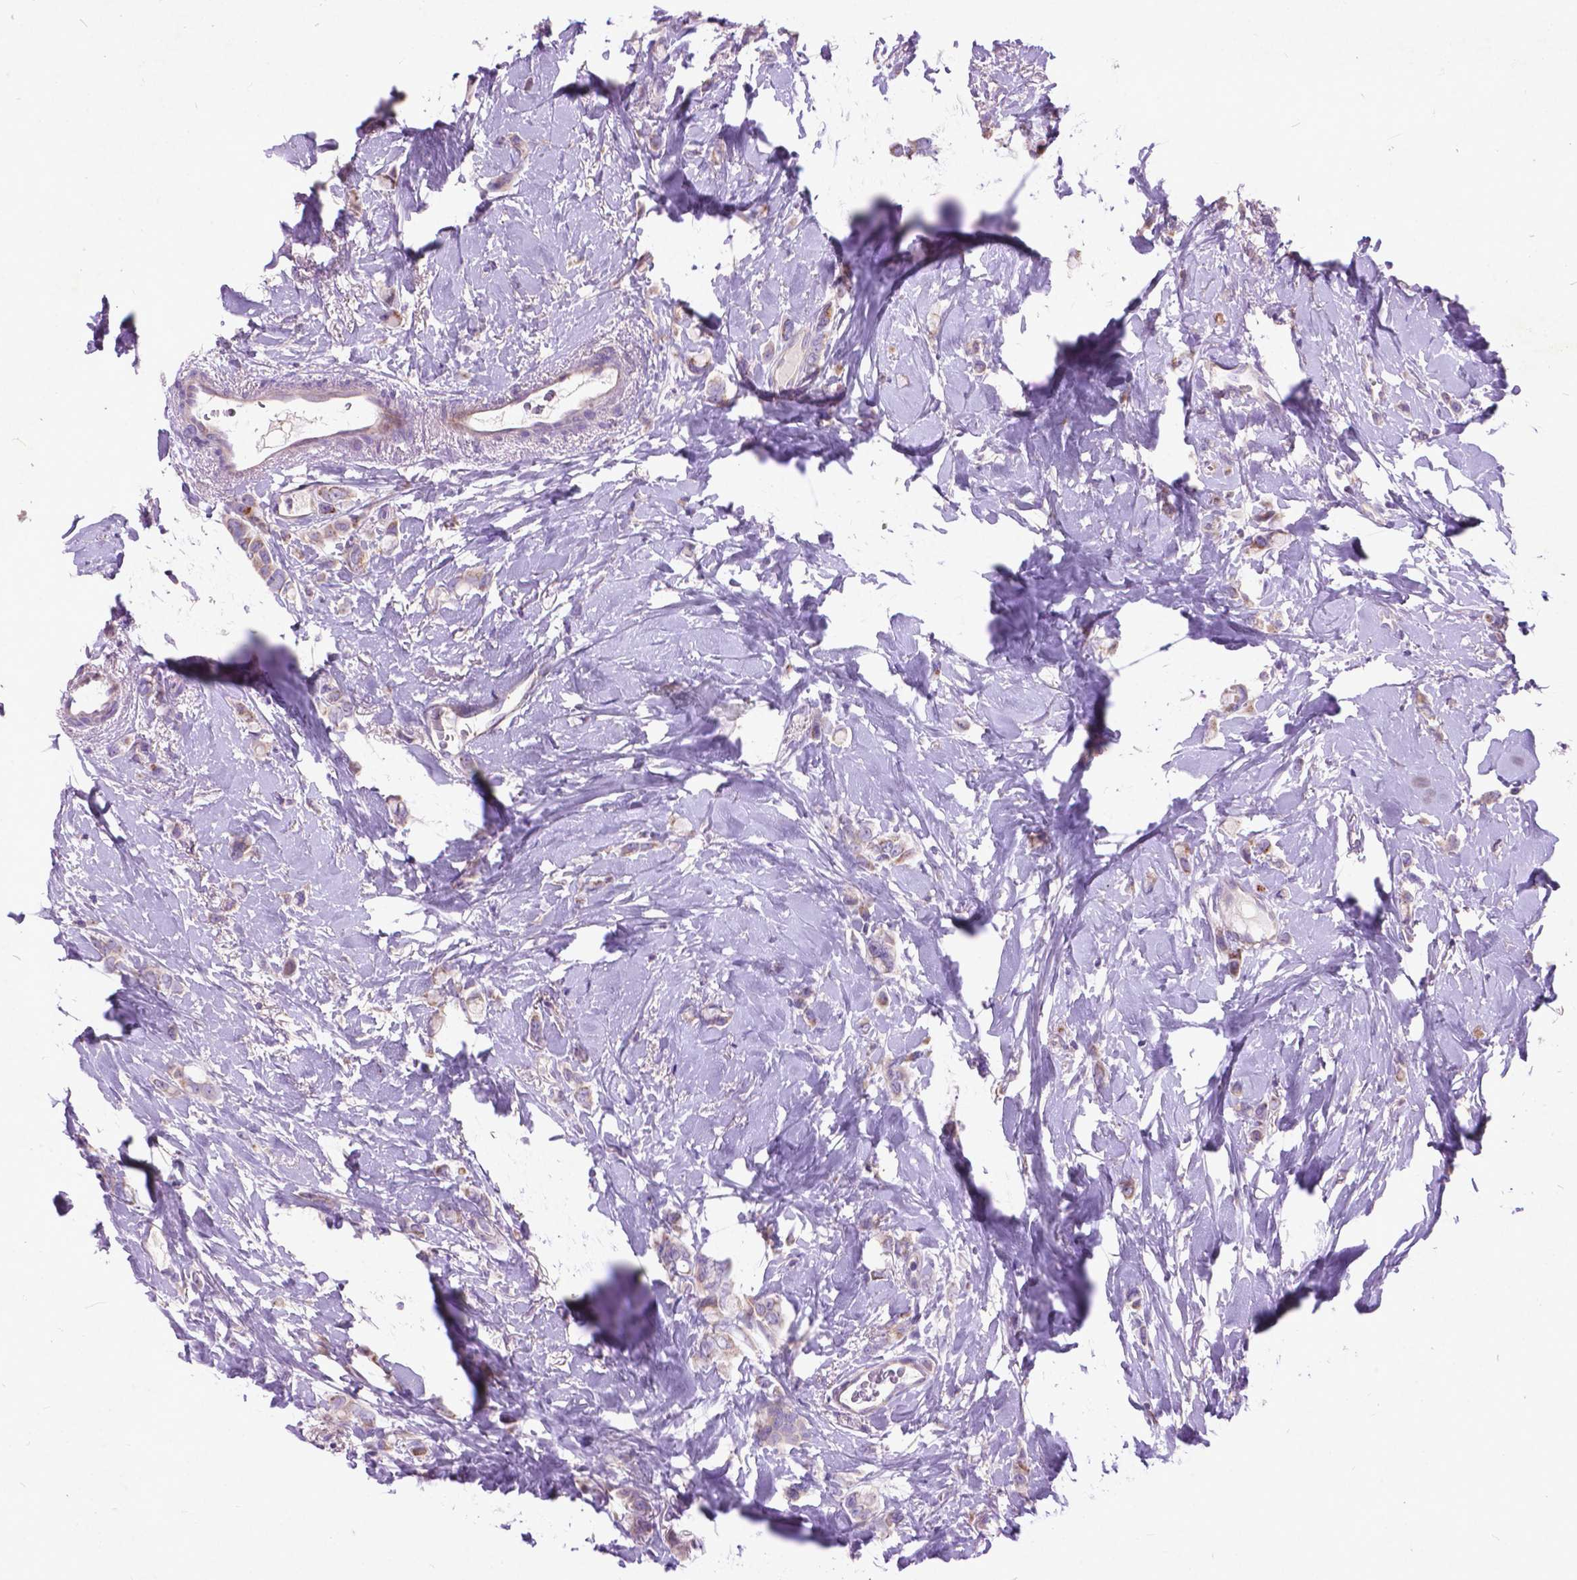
{"staining": {"intensity": "moderate", "quantity": "<25%", "location": "cytoplasmic/membranous"}, "tissue": "breast cancer", "cell_type": "Tumor cells", "image_type": "cancer", "snomed": [{"axis": "morphology", "description": "Lobular carcinoma"}, {"axis": "topography", "description": "Breast"}], "caption": "Brown immunohistochemical staining in human breast lobular carcinoma reveals moderate cytoplasmic/membranous expression in about <25% of tumor cells.", "gene": "ATG4D", "patient": {"sex": "female", "age": 66}}